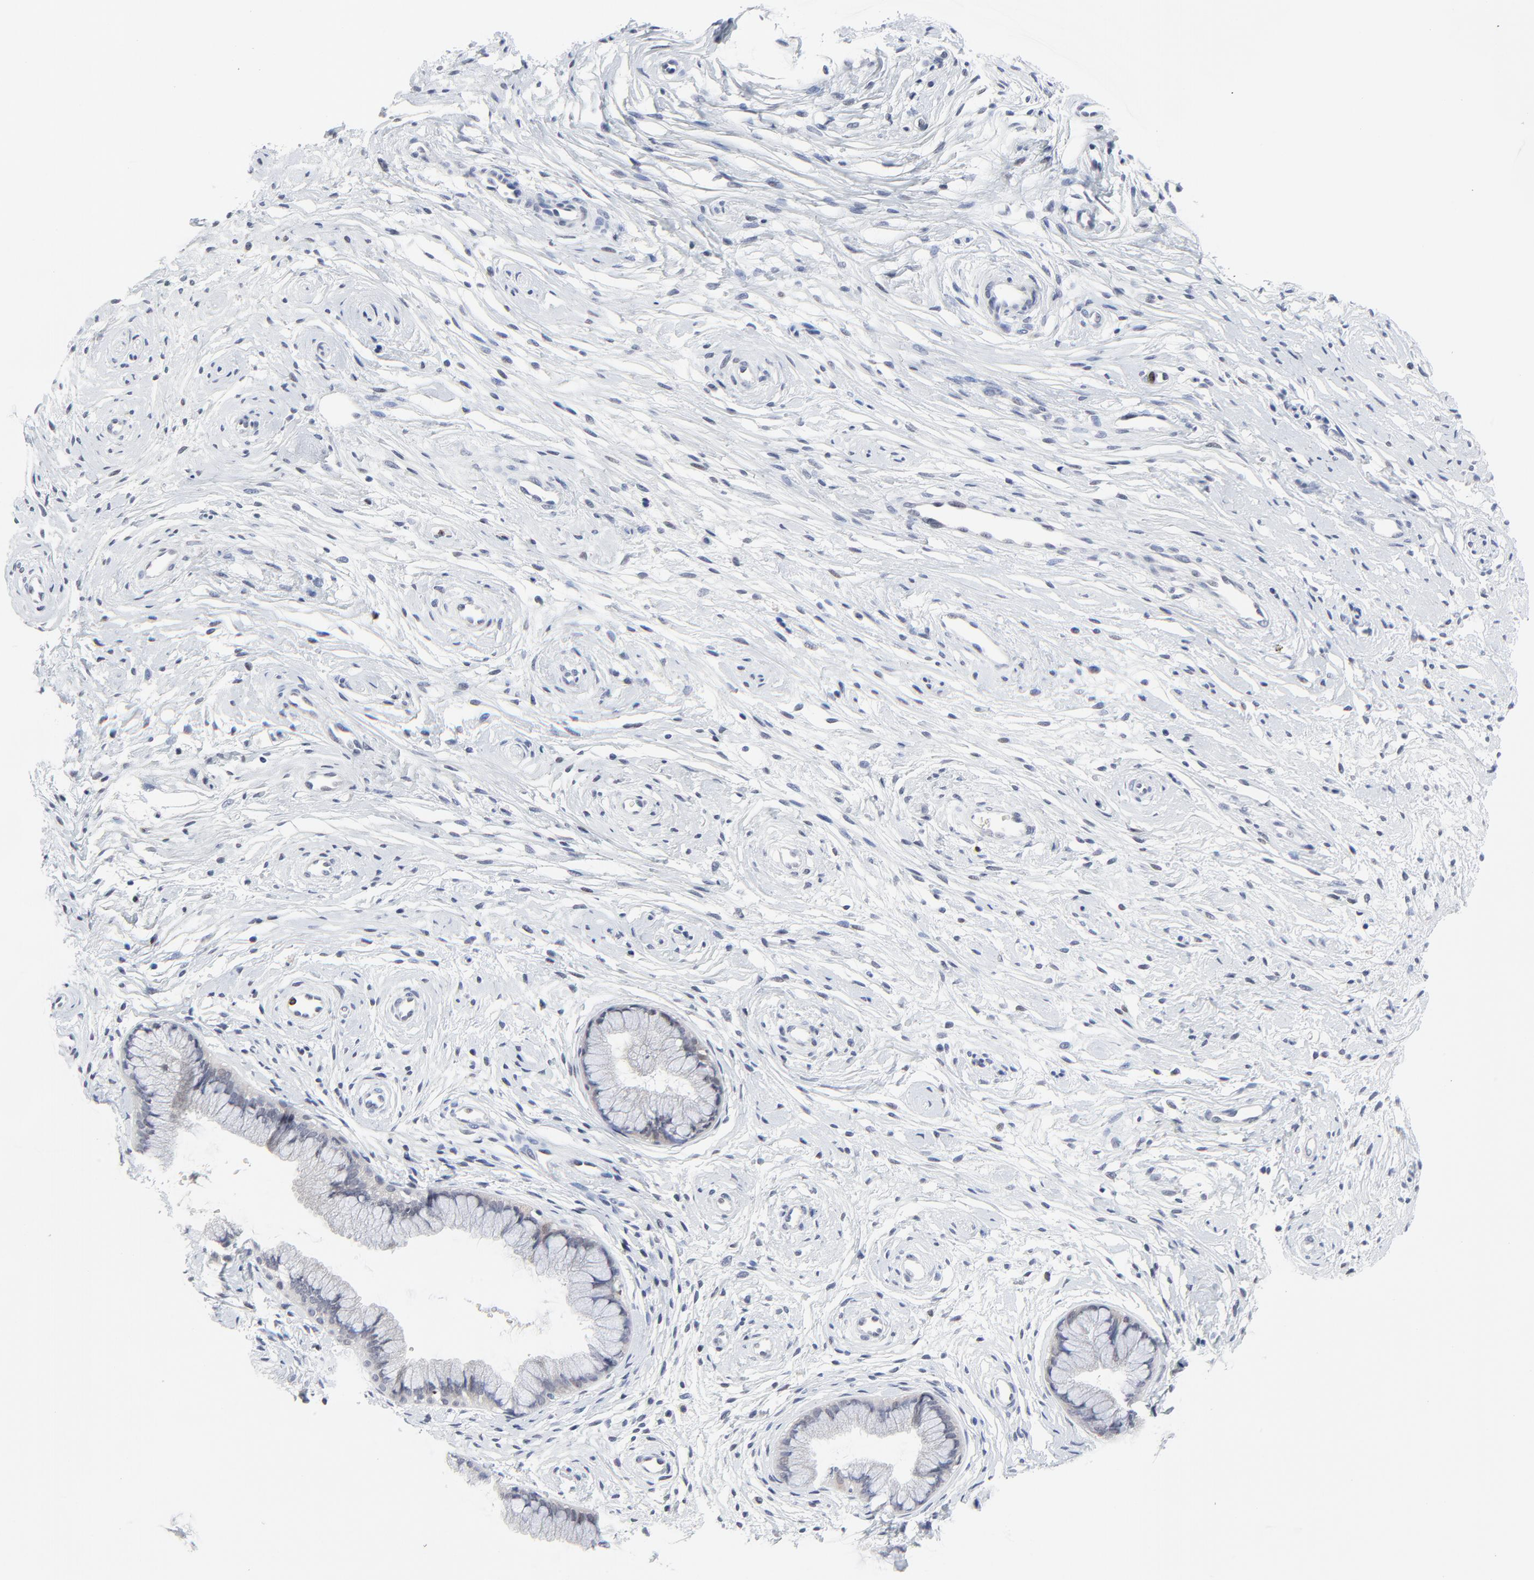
{"staining": {"intensity": "weak", "quantity": "<25%", "location": "nuclear"}, "tissue": "cervix", "cell_type": "Glandular cells", "image_type": "normal", "snomed": [{"axis": "morphology", "description": "Normal tissue, NOS"}, {"axis": "topography", "description": "Cervix"}], "caption": "A photomicrograph of cervix stained for a protein reveals no brown staining in glandular cells.", "gene": "ZNF589", "patient": {"sex": "female", "age": 39}}